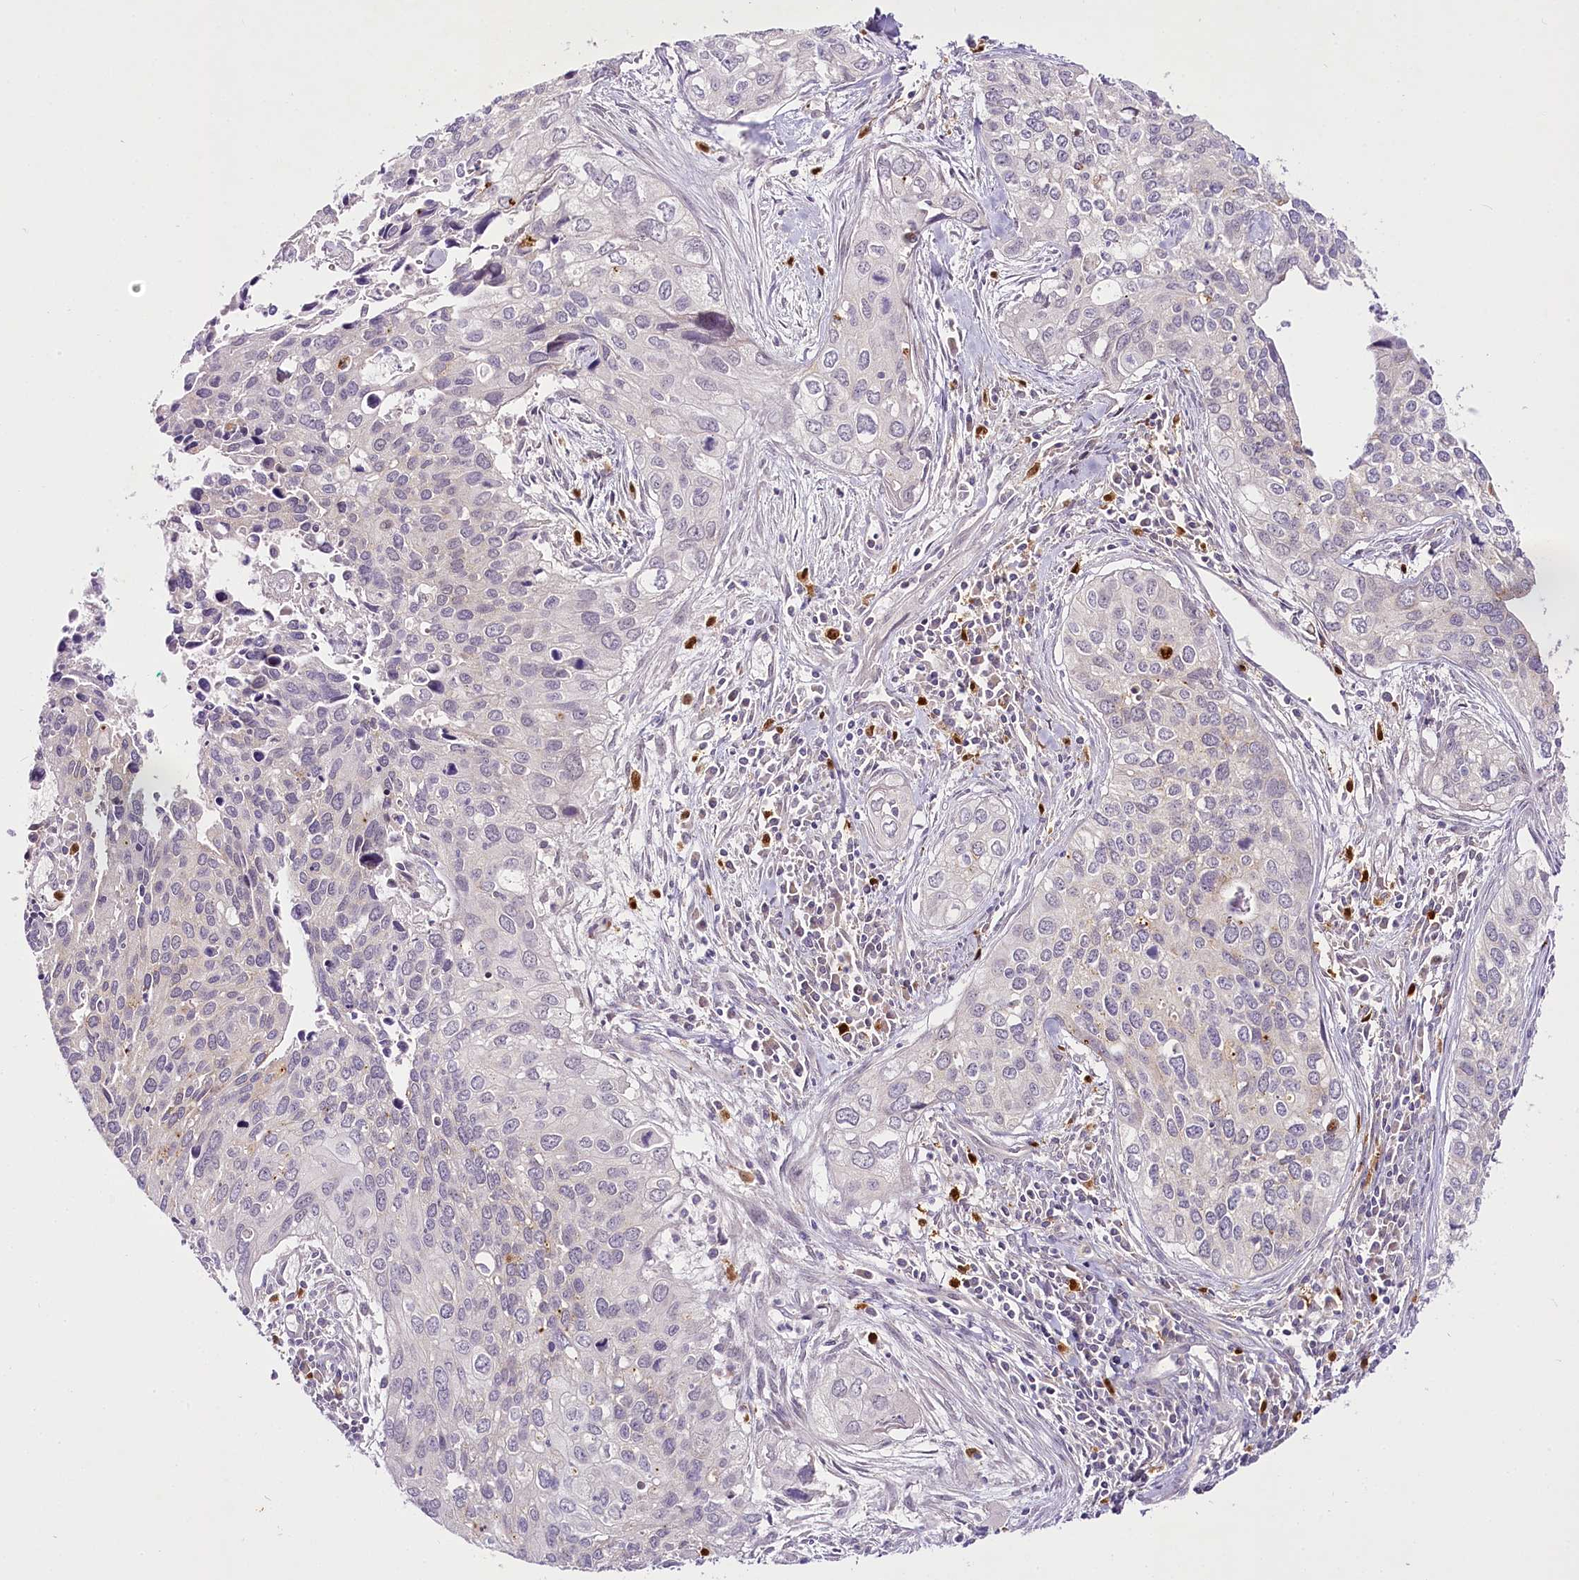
{"staining": {"intensity": "negative", "quantity": "none", "location": "none"}, "tissue": "cervical cancer", "cell_type": "Tumor cells", "image_type": "cancer", "snomed": [{"axis": "morphology", "description": "Squamous cell carcinoma, NOS"}, {"axis": "topography", "description": "Cervix"}], "caption": "Photomicrograph shows no significant protein positivity in tumor cells of cervical cancer (squamous cell carcinoma).", "gene": "VWA5A", "patient": {"sex": "female", "age": 55}}